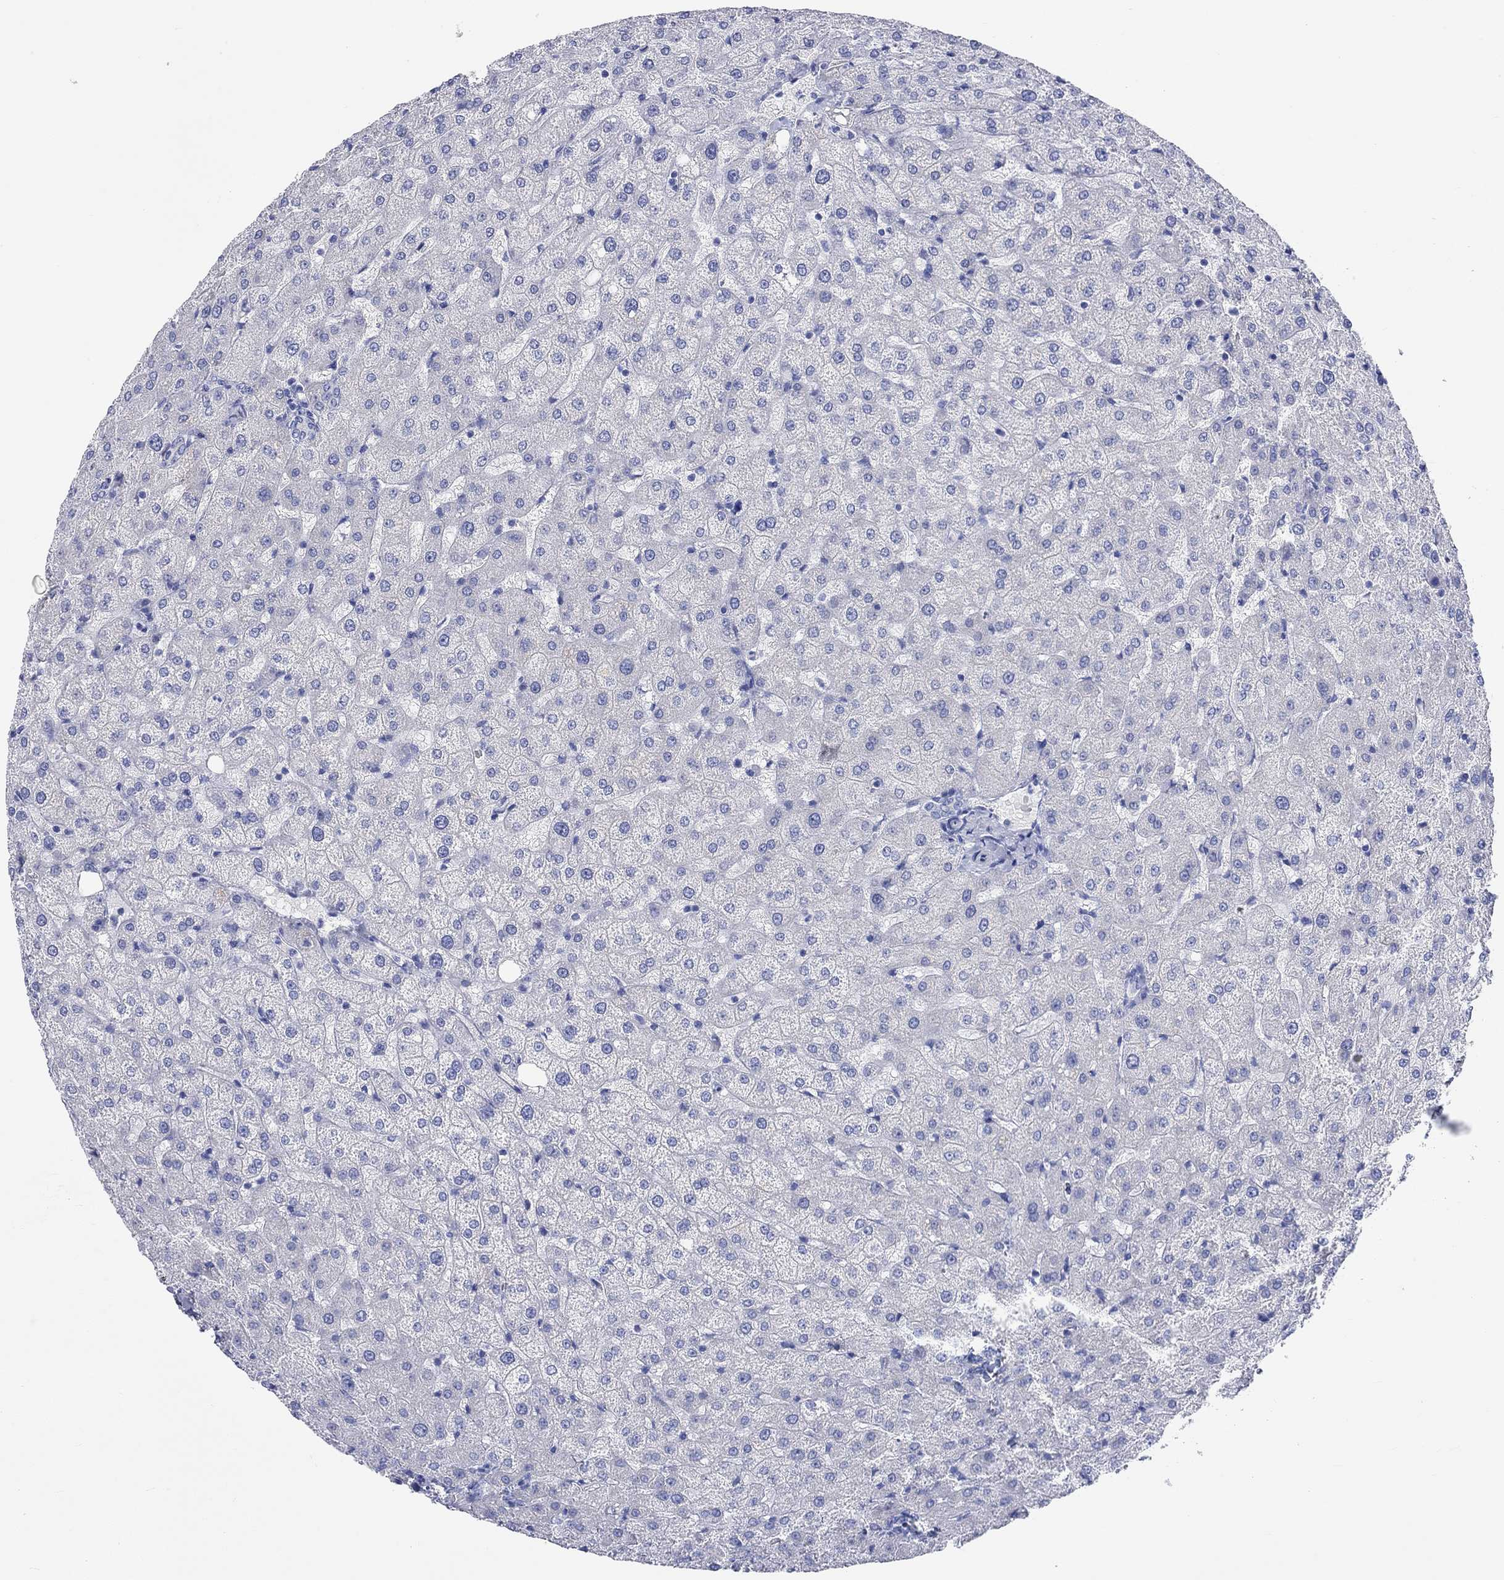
{"staining": {"intensity": "negative", "quantity": "none", "location": "none"}, "tissue": "liver", "cell_type": "Cholangiocytes", "image_type": "normal", "snomed": [{"axis": "morphology", "description": "Normal tissue, NOS"}, {"axis": "topography", "description": "Liver"}], "caption": "A photomicrograph of liver stained for a protein reveals no brown staining in cholangiocytes. Nuclei are stained in blue.", "gene": "SPATA9", "patient": {"sex": "female", "age": 50}}